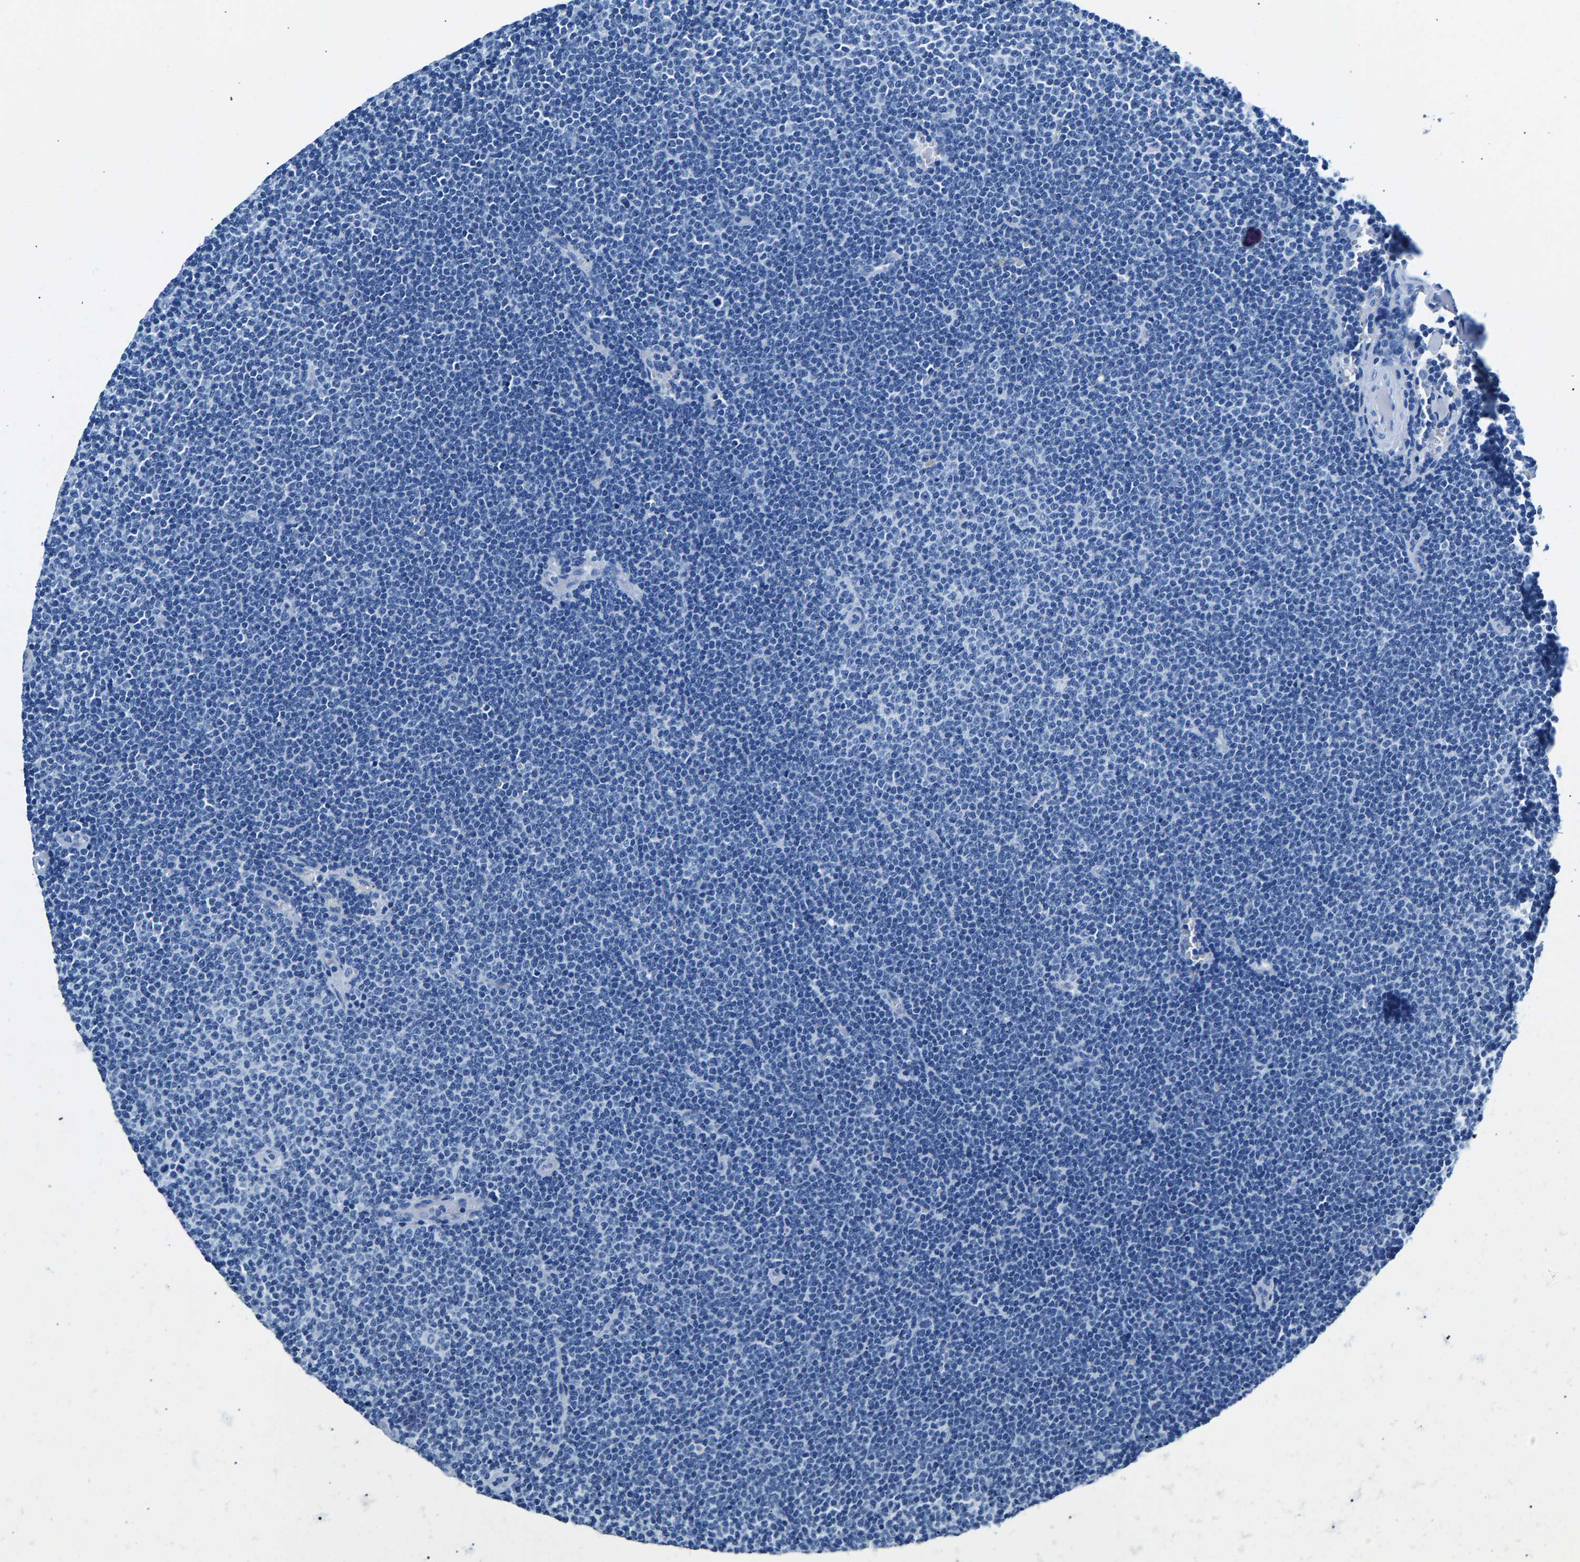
{"staining": {"intensity": "negative", "quantity": "none", "location": "none"}, "tissue": "lymphoma", "cell_type": "Tumor cells", "image_type": "cancer", "snomed": [{"axis": "morphology", "description": "Malignant lymphoma, non-Hodgkin's type, Low grade"}, {"axis": "topography", "description": "Lymph node"}], "caption": "High magnification brightfield microscopy of malignant lymphoma, non-Hodgkin's type (low-grade) stained with DAB (3,3'-diaminobenzidine) (brown) and counterstained with hematoxylin (blue): tumor cells show no significant staining.", "gene": "CPS1", "patient": {"sex": "female", "age": 53}}